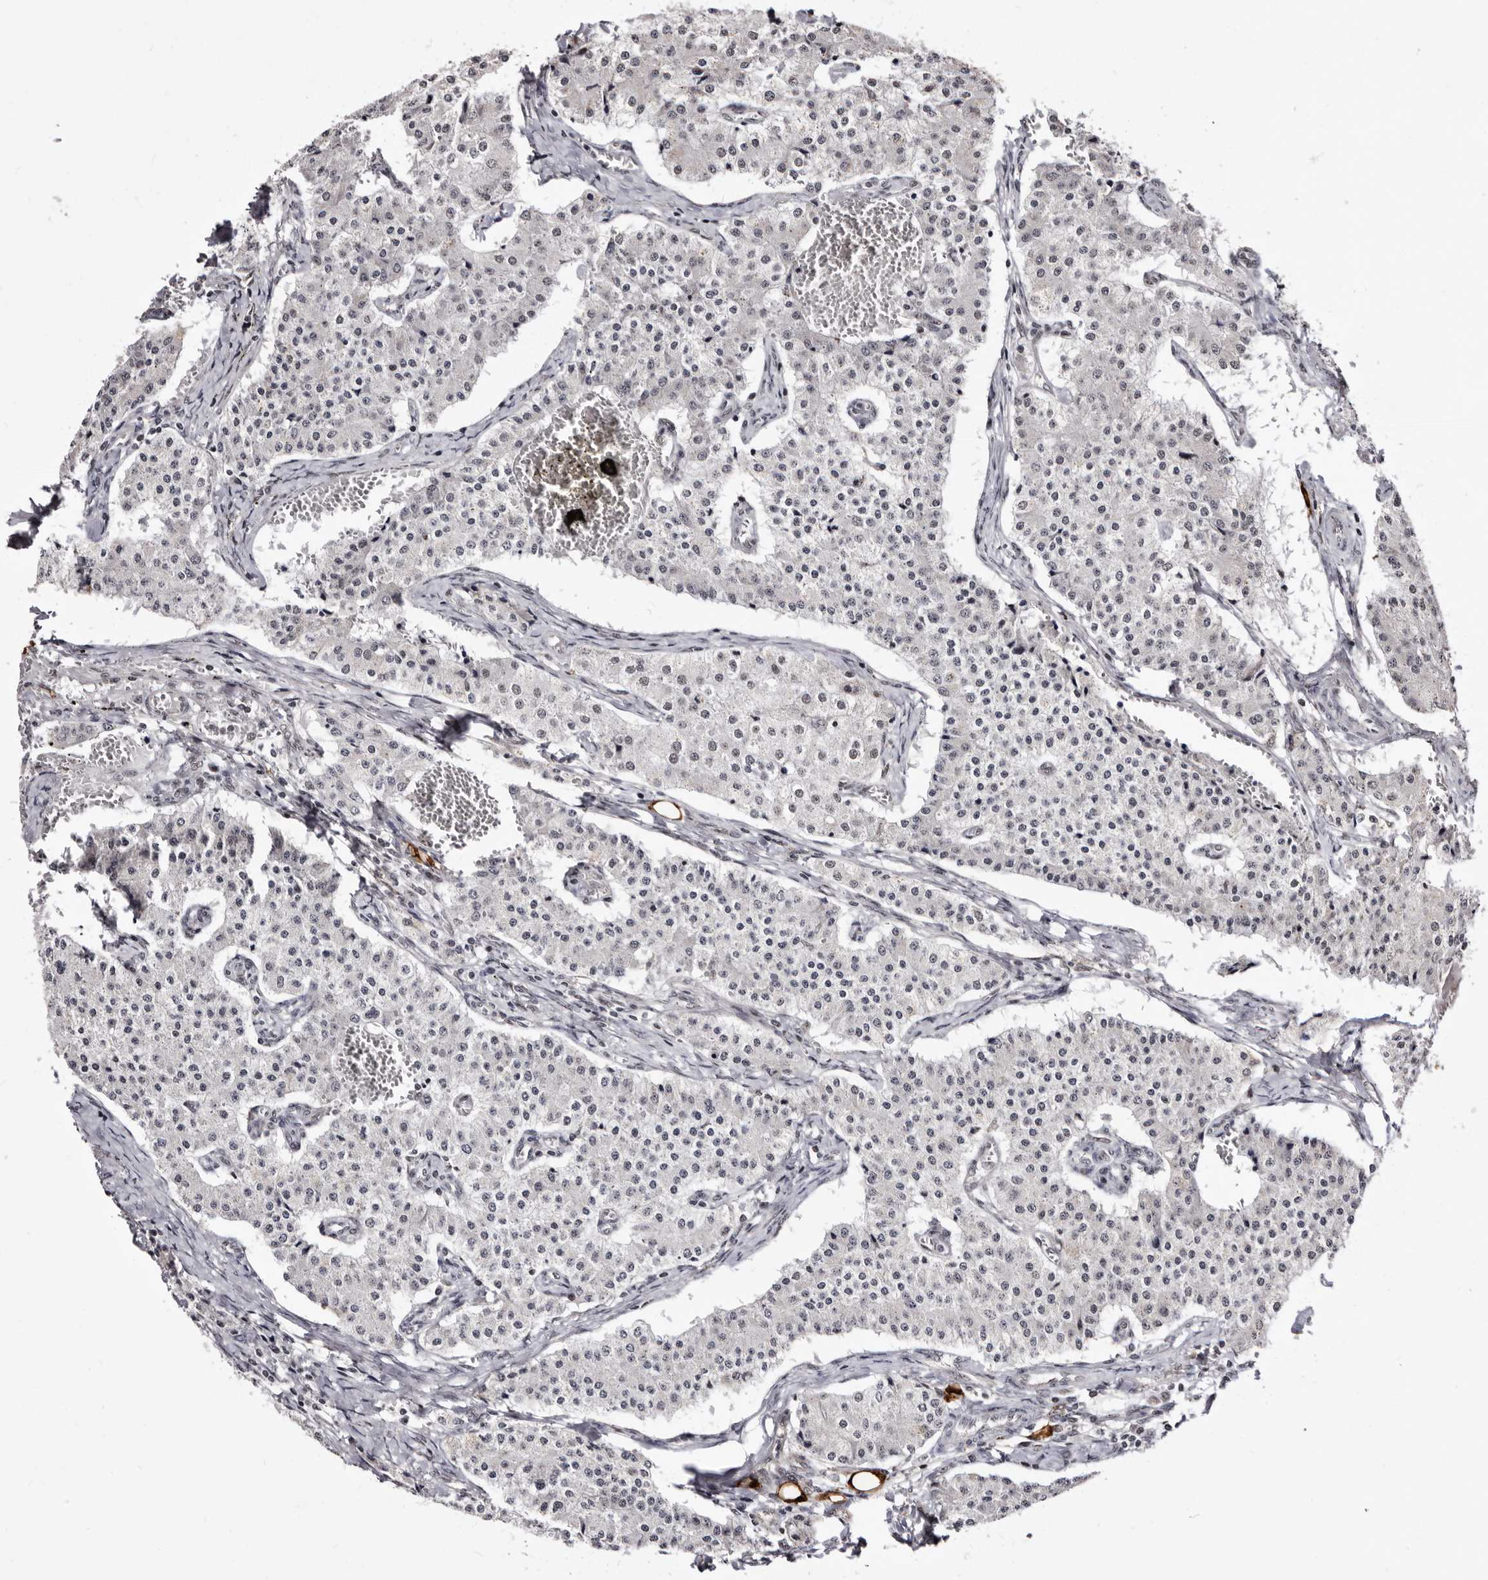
{"staining": {"intensity": "negative", "quantity": "none", "location": "none"}, "tissue": "carcinoid", "cell_type": "Tumor cells", "image_type": "cancer", "snomed": [{"axis": "morphology", "description": "Carcinoid, malignant, NOS"}, {"axis": "topography", "description": "Colon"}], "caption": "Malignant carcinoid stained for a protein using IHC reveals no expression tumor cells.", "gene": "ANAPC11", "patient": {"sex": "female", "age": 52}}